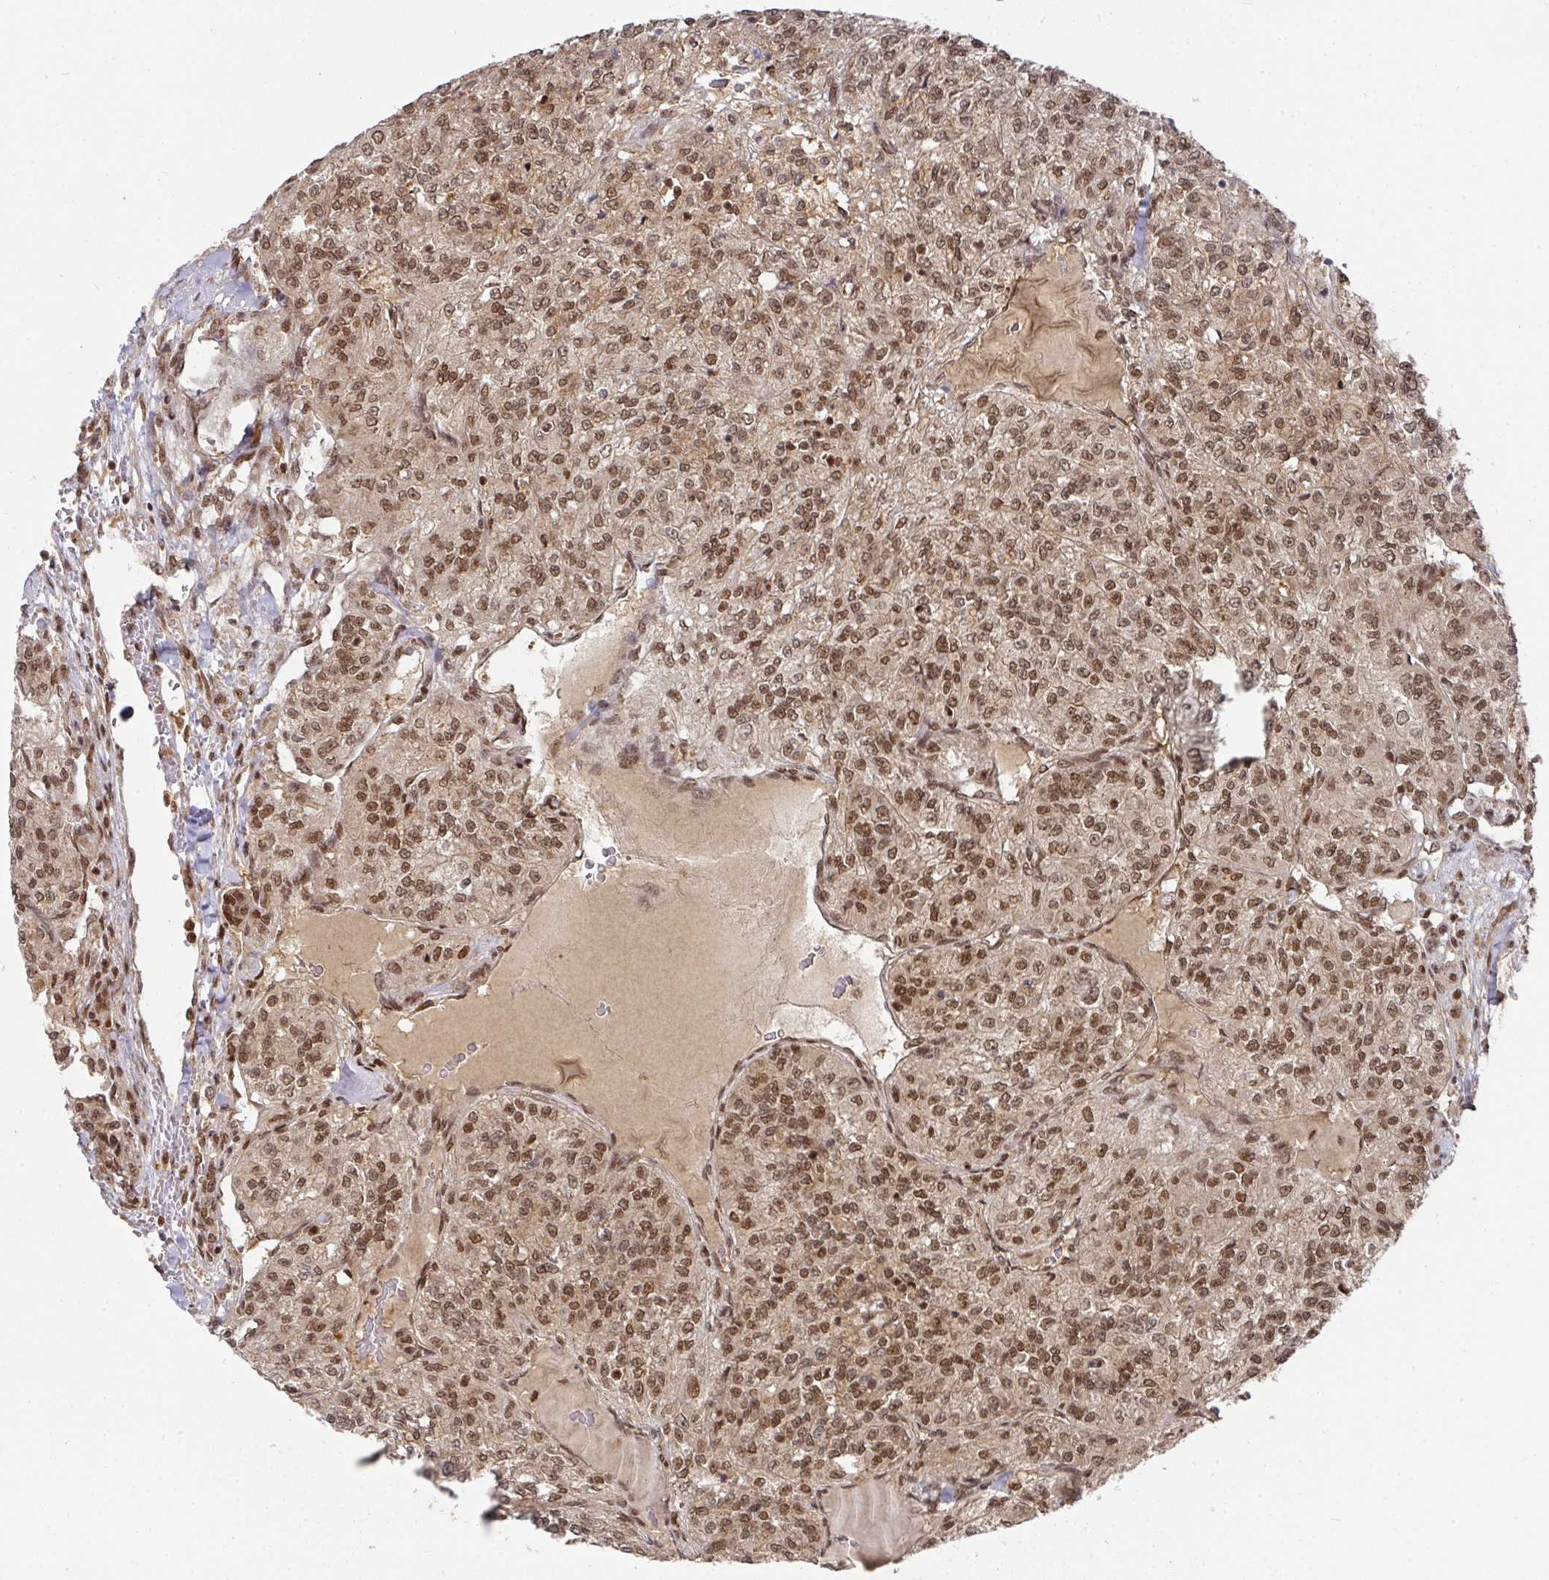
{"staining": {"intensity": "moderate", "quantity": ">75%", "location": "nuclear"}, "tissue": "renal cancer", "cell_type": "Tumor cells", "image_type": "cancer", "snomed": [{"axis": "morphology", "description": "Adenocarcinoma, NOS"}, {"axis": "topography", "description": "Kidney"}], "caption": "This photomicrograph displays adenocarcinoma (renal) stained with IHC to label a protein in brown. The nuclear of tumor cells show moderate positivity for the protein. Nuclei are counter-stained blue.", "gene": "DIDO1", "patient": {"sex": "female", "age": 63}}